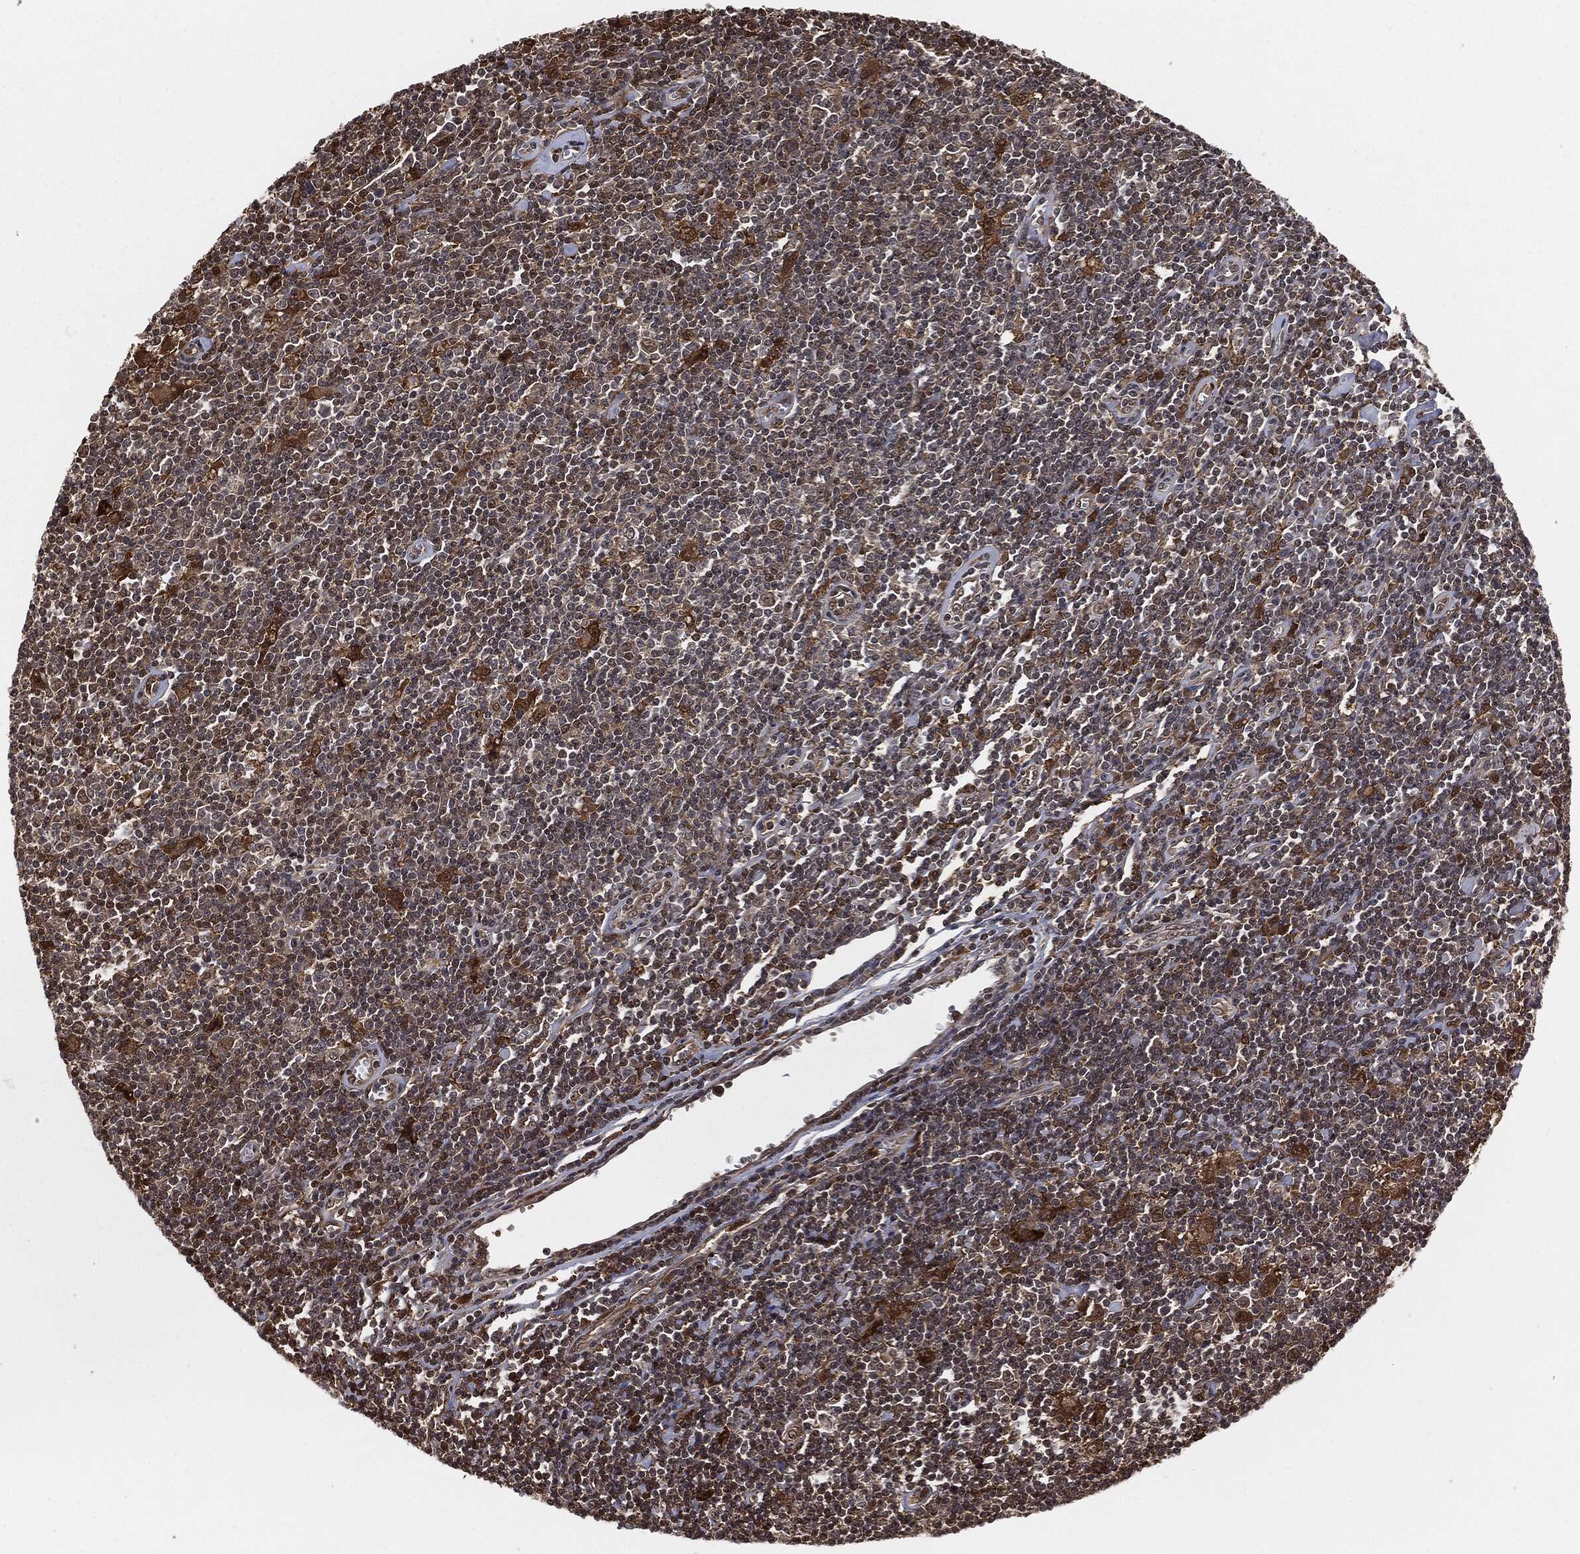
{"staining": {"intensity": "moderate", "quantity": ">75%", "location": "cytoplasmic/membranous,nuclear"}, "tissue": "lymphoma", "cell_type": "Tumor cells", "image_type": "cancer", "snomed": [{"axis": "morphology", "description": "Hodgkin's disease, NOS"}, {"axis": "topography", "description": "Lymph node"}], "caption": "This is a photomicrograph of immunohistochemistry staining of Hodgkin's disease, which shows moderate staining in the cytoplasmic/membranous and nuclear of tumor cells.", "gene": "CAPRIN2", "patient": {"sex": "male", "age": 40}}